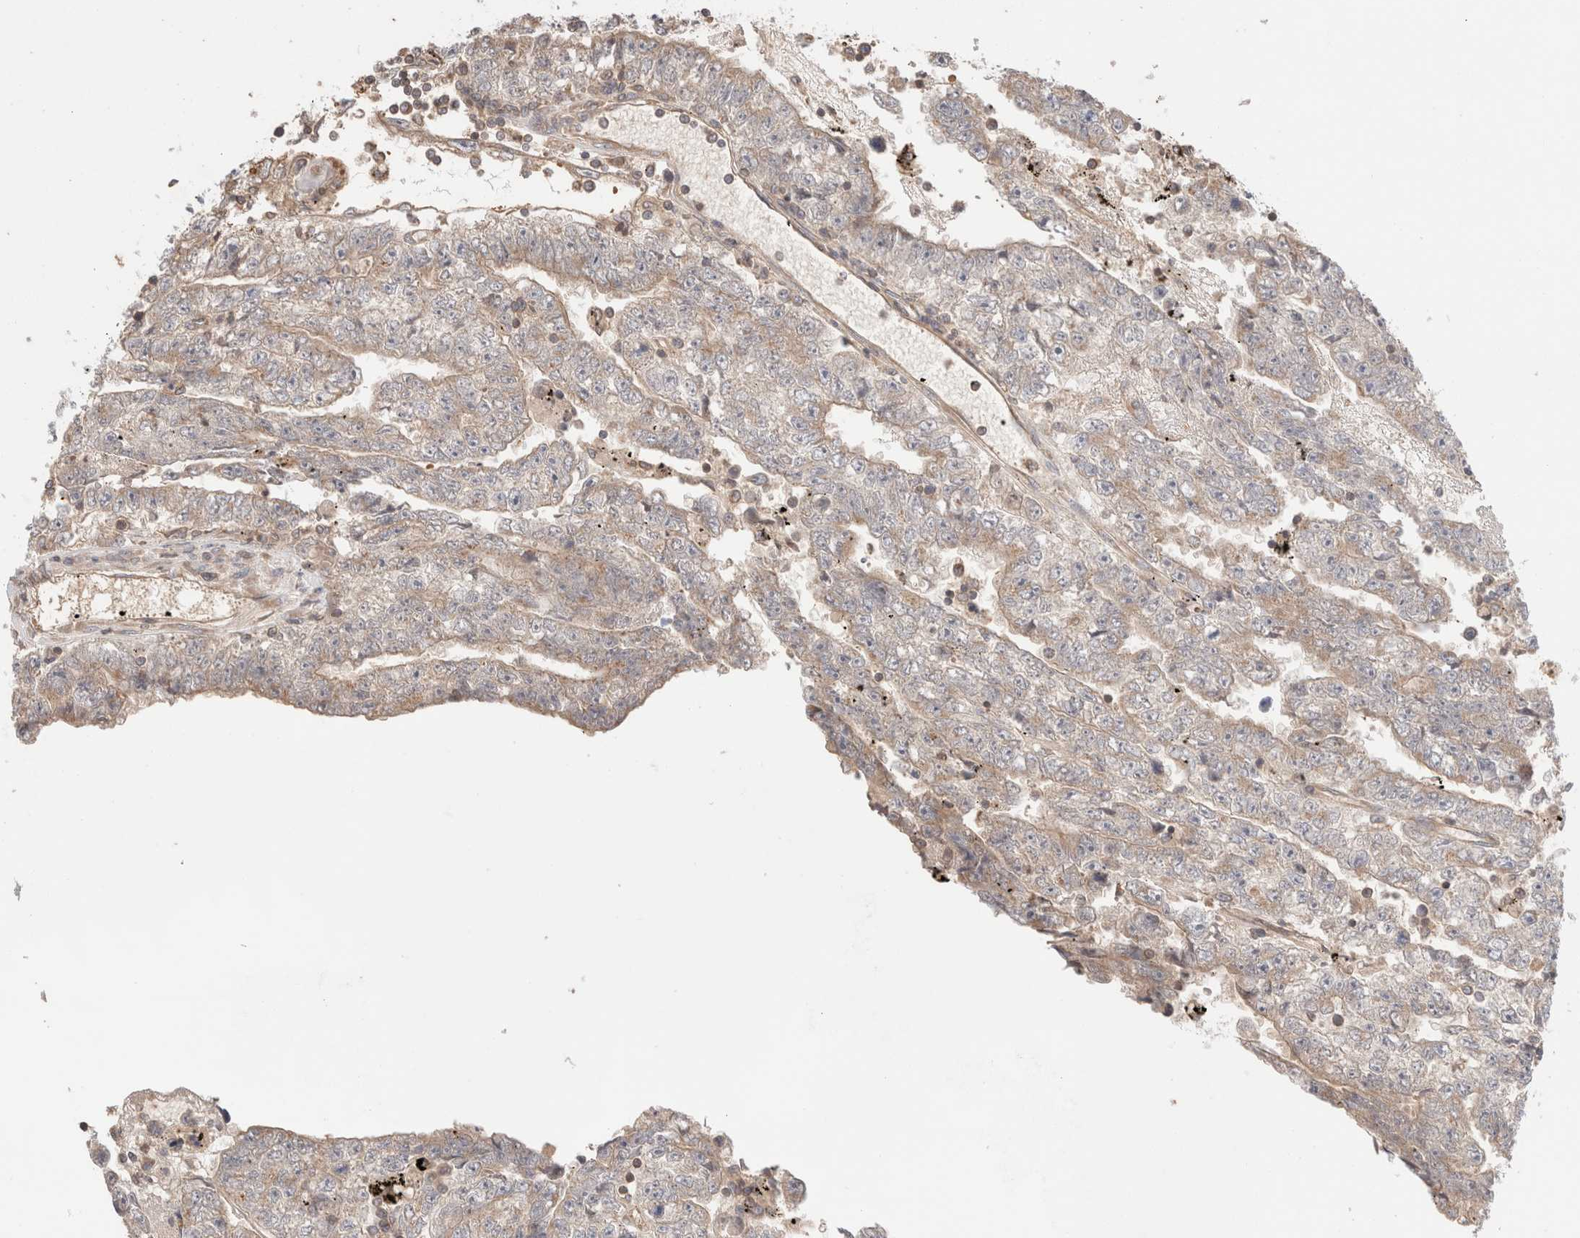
{"staining": {"intensity": "weak", "quantity": "<25%", "location": "cytoplasmic/membranous"}, "tissue": "testis cancer", "cell_type": "Tumor cells", "image_type": "cancer", "snomed": [{"axis": "morphology", "description": "Carcinoma, Embryonal, NOS"}, {"axis": "topography", "description": "Testis"}], "caption": "High magnification brightfield microscopy of embryonal carcinoma (testis) stained with DAB (3,3'-diaminobenzidine) (brown) and counterstained with hematoxylin (blue): tumor cells show no significant expression. Nuclei are stained in blue.", "gene": "SIKE1", "patient": {"sex": "male", "age": 25}}